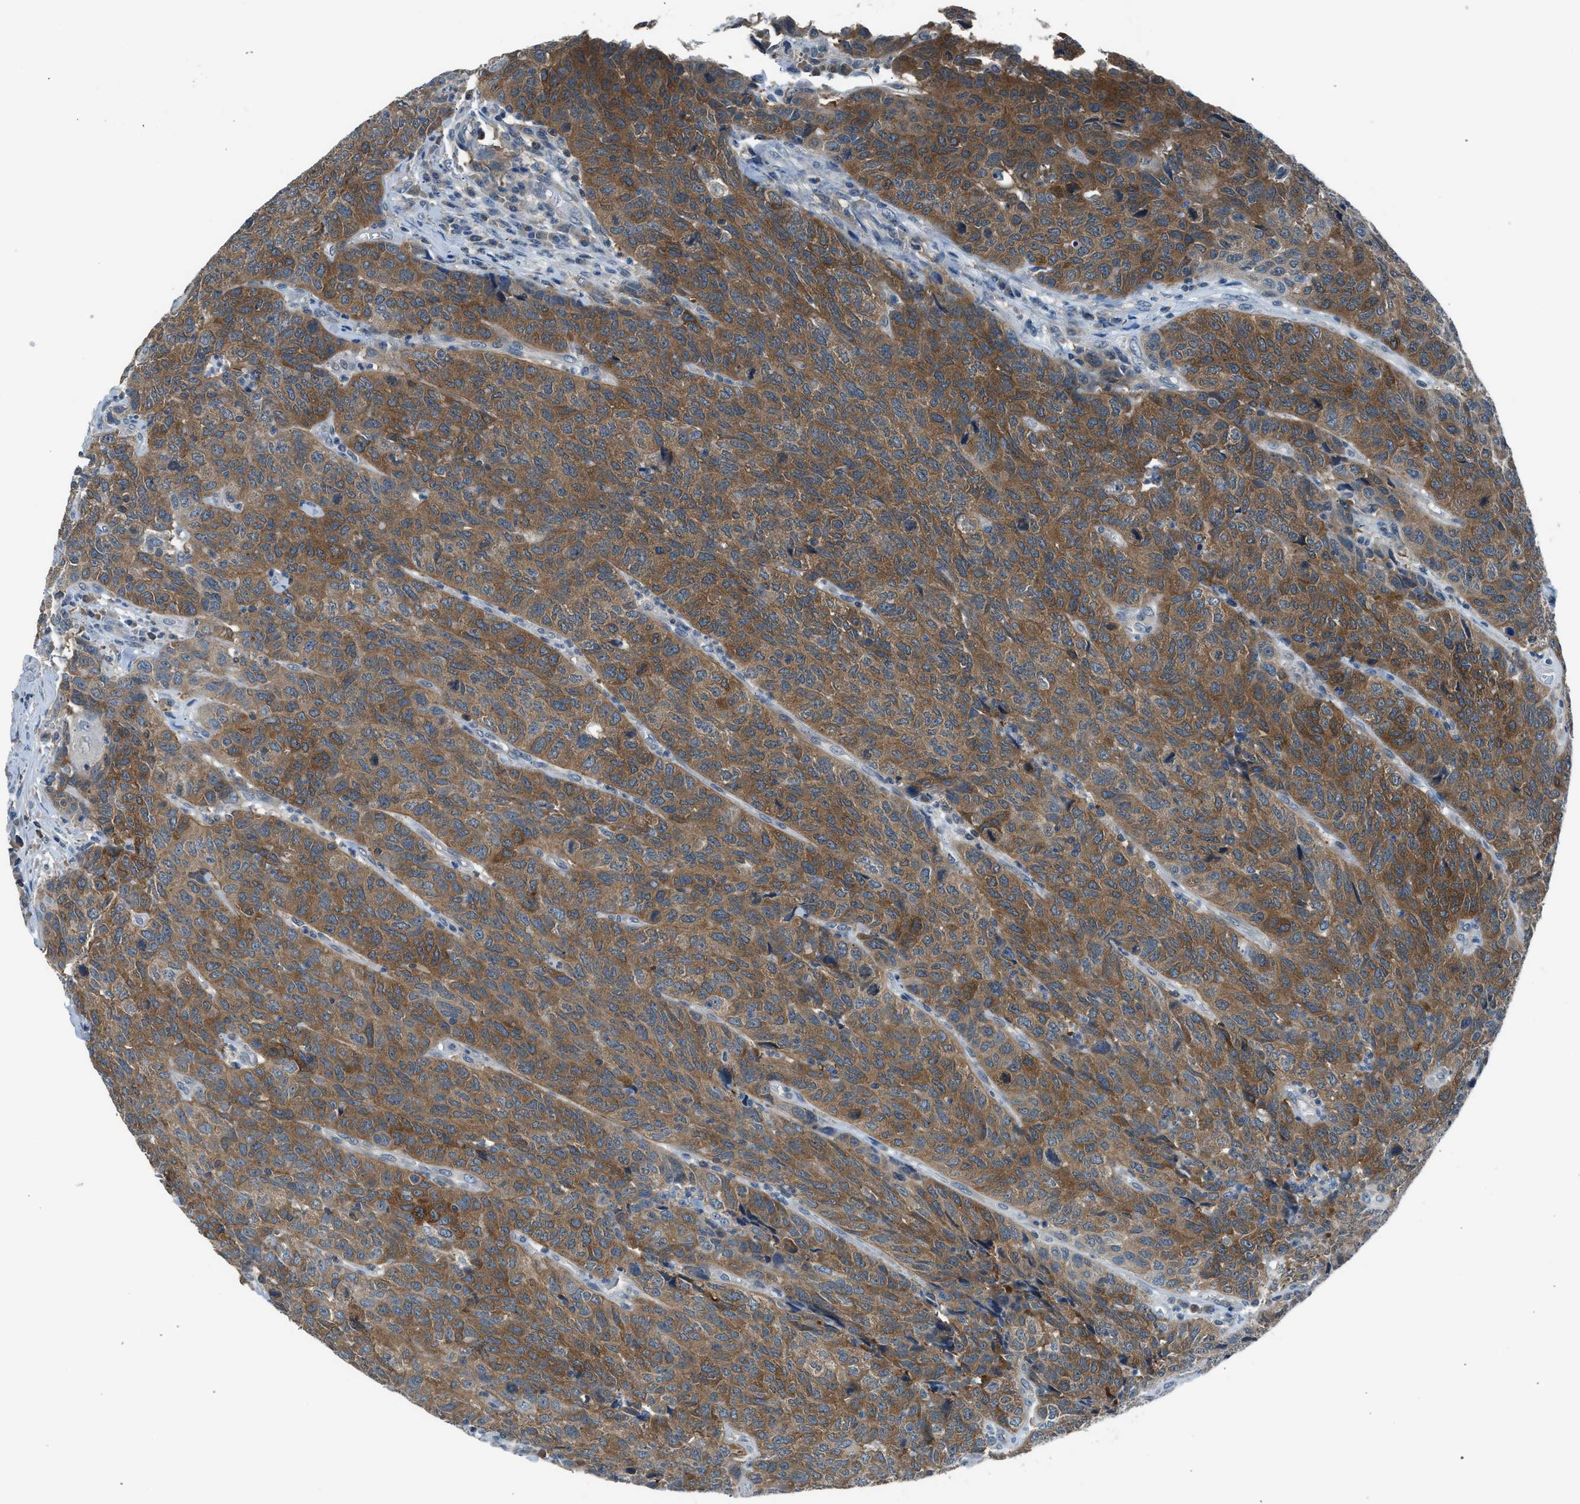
{"staining": {"intensity": "moderate", "quantity": ">75%", "location": "cytoplasmic/membranous"}, "tissue": "head and neck cancer", "cell_type": "Tumor cells", "image_type": "cancer", "snomed": [{"axis": "morphology", "description": "Squamous cell carcinoma, NOS"}, {"axis": "topography", "description": "Head-Neck"}], "caption": "Head and neck cancer (squamous cell carcinoma) tissue shows moderate cytoplasmic/membranous staining in approximately >75% of tumor cells, visualized by immunohistochemistry. (IHC, brightfield microscopy, high magnification).", "gene": "LMLN", "patient": {"sex": "male", "age": 66}}